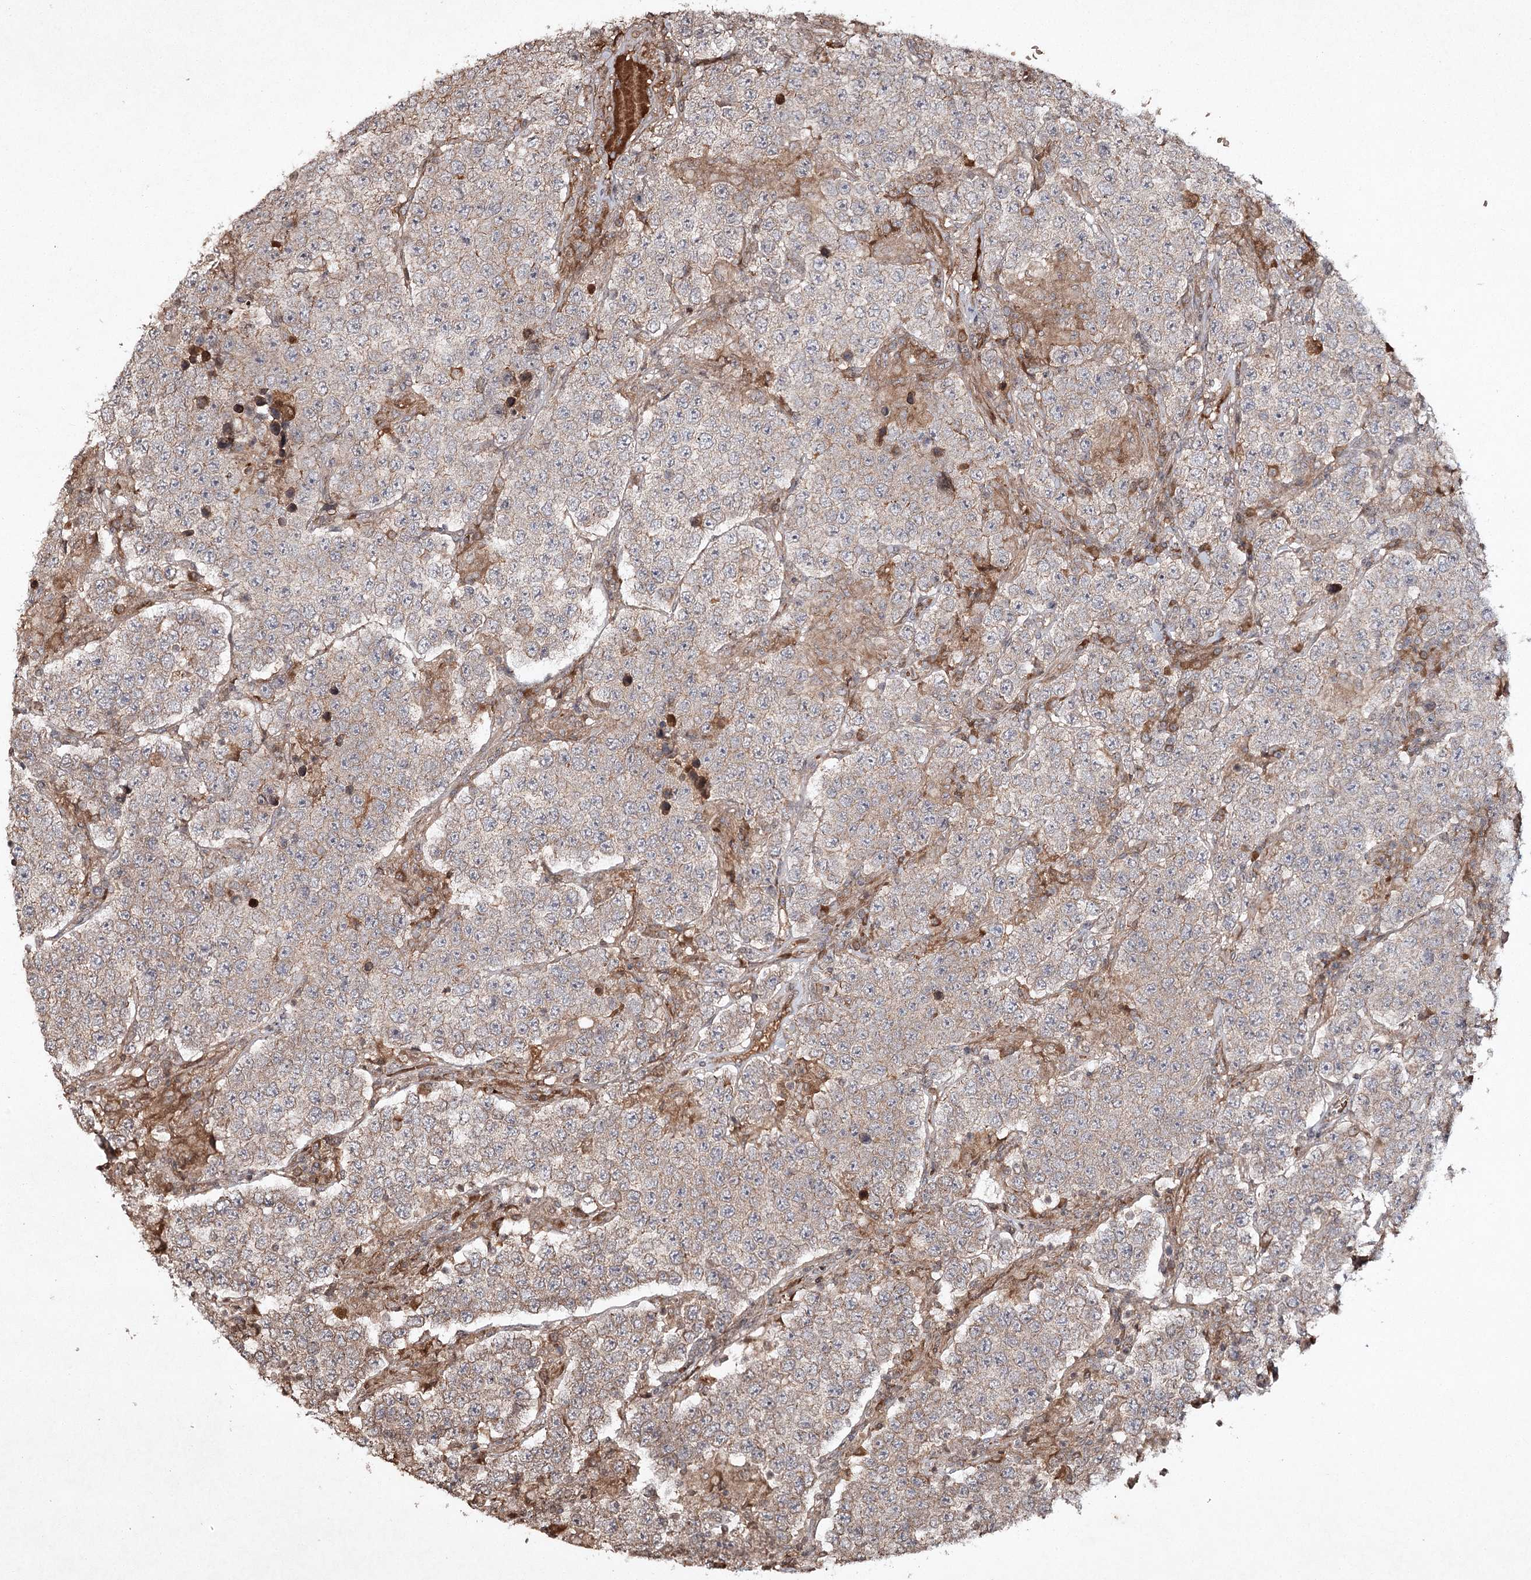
{"staining": {"intensity": "negative", "quantity": "none", "location": "none"}, "tissue": "testis cancer", "cell_type": "Tumor cells", "image_type": "cancer", "snomed": [{"axis": "morphology", "description": "Normal tissue, NOS"}, {"axis": "morphology", "description": "Urothelial carcinoma, High grade"}, {"axis": "morphology", "description": "Seminoma, NOS"}, {"axis": "morphology", "description": "Carcinoma, Embryonal, NOS"}, {"axis": "topography", "description": "Urinary bladder"}, {"axis": "topography", "description": "Testis"}], "caption": "Micrograph shows no protein expression in tumor cells of testis cancer tissue.", "gene": "CYP2B6", "patient": {"sex": "male", "age": 41}}